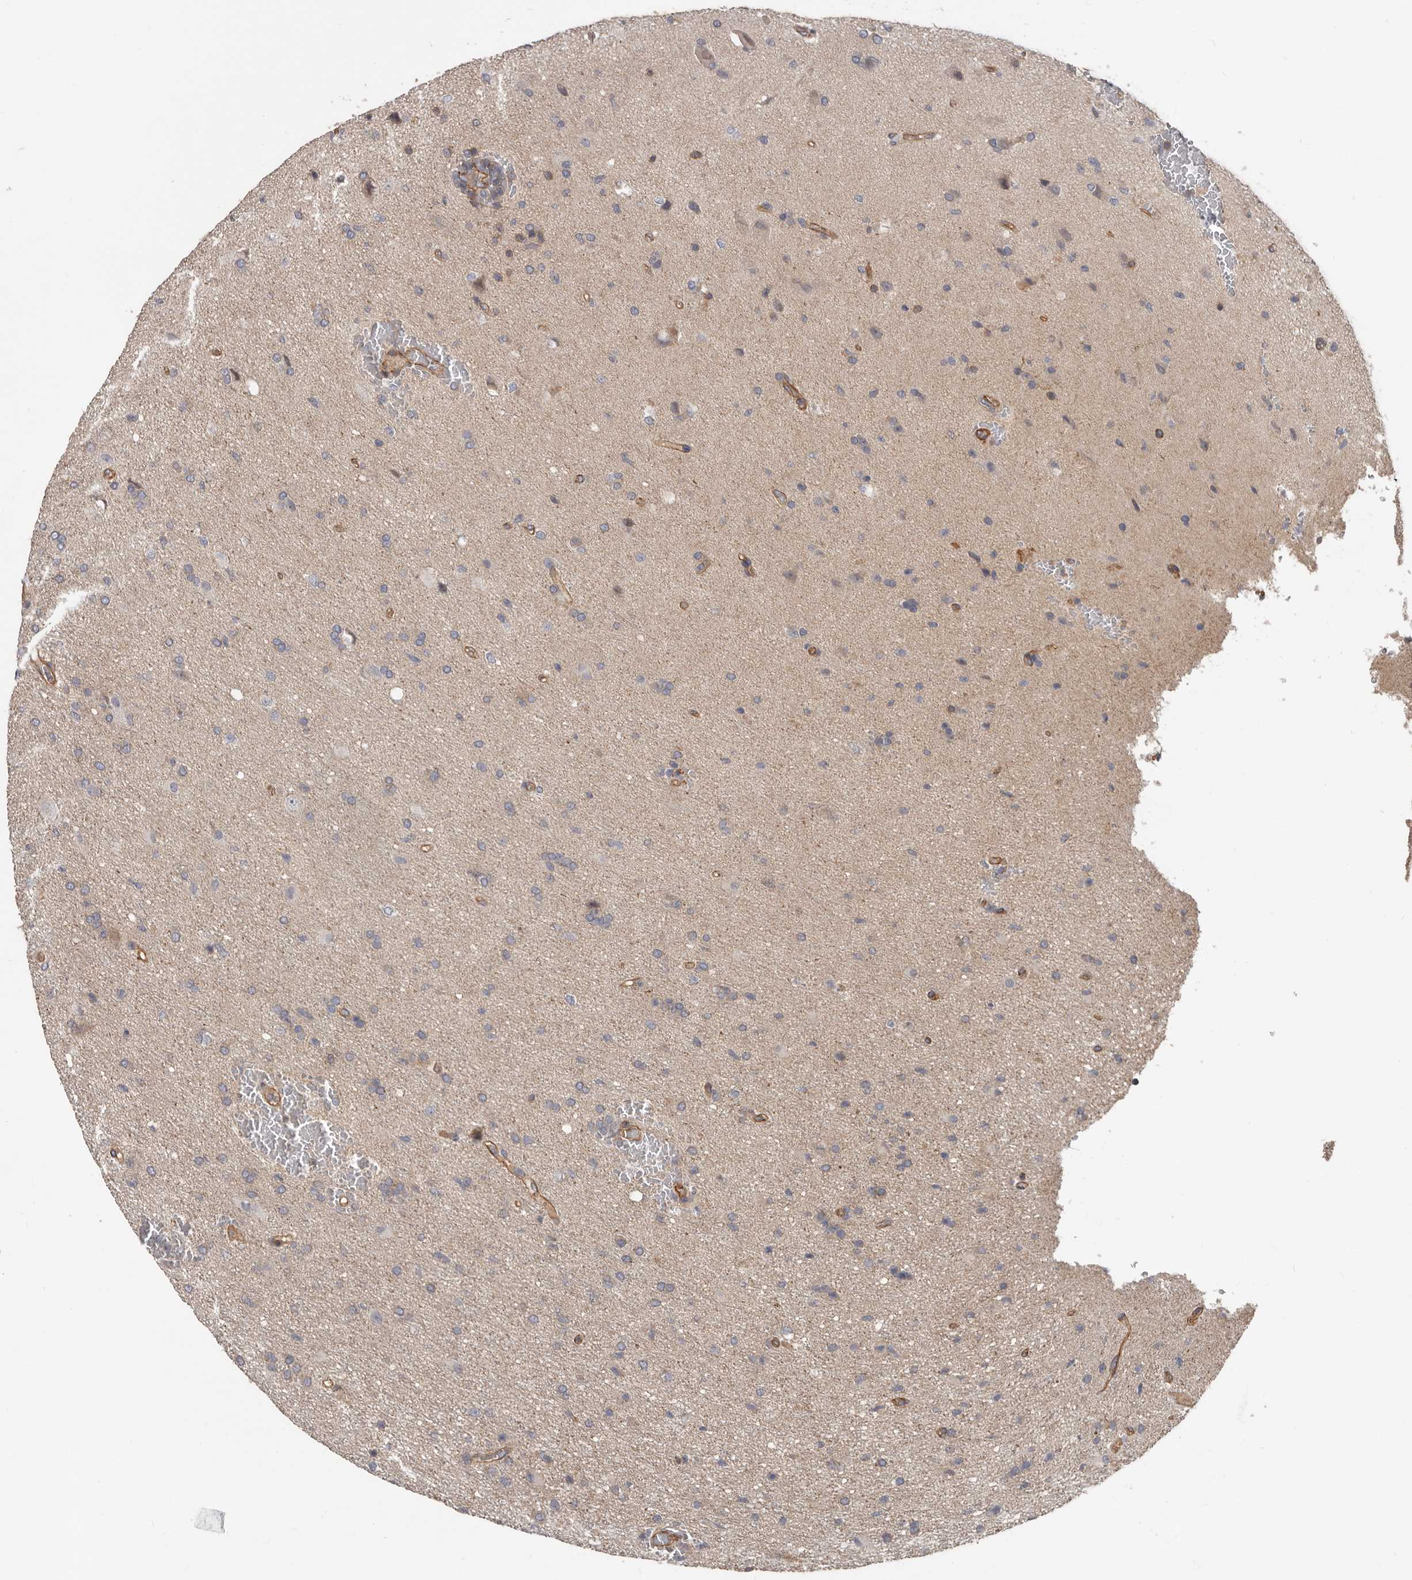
{"staining": {"intensity": "weak", "quantity": "<25%", "location": "cytoplasmic/membranous"}, "tissue": "glioma", "cell_type": "Tumor cells", "image_type": "cancer", "snomed": [{"axis": "morphology", "description": "Glioma, malignant, High grade"}, {"axis": "topography", "description": "Brain"}], "caption": "Immunohistochemical staining of human glioma exhibits no significant expression in tumor cells. Nuclei are stained in blue.", "gene": "PNRC2", "patient": {"sex": "female", "age": 57}}